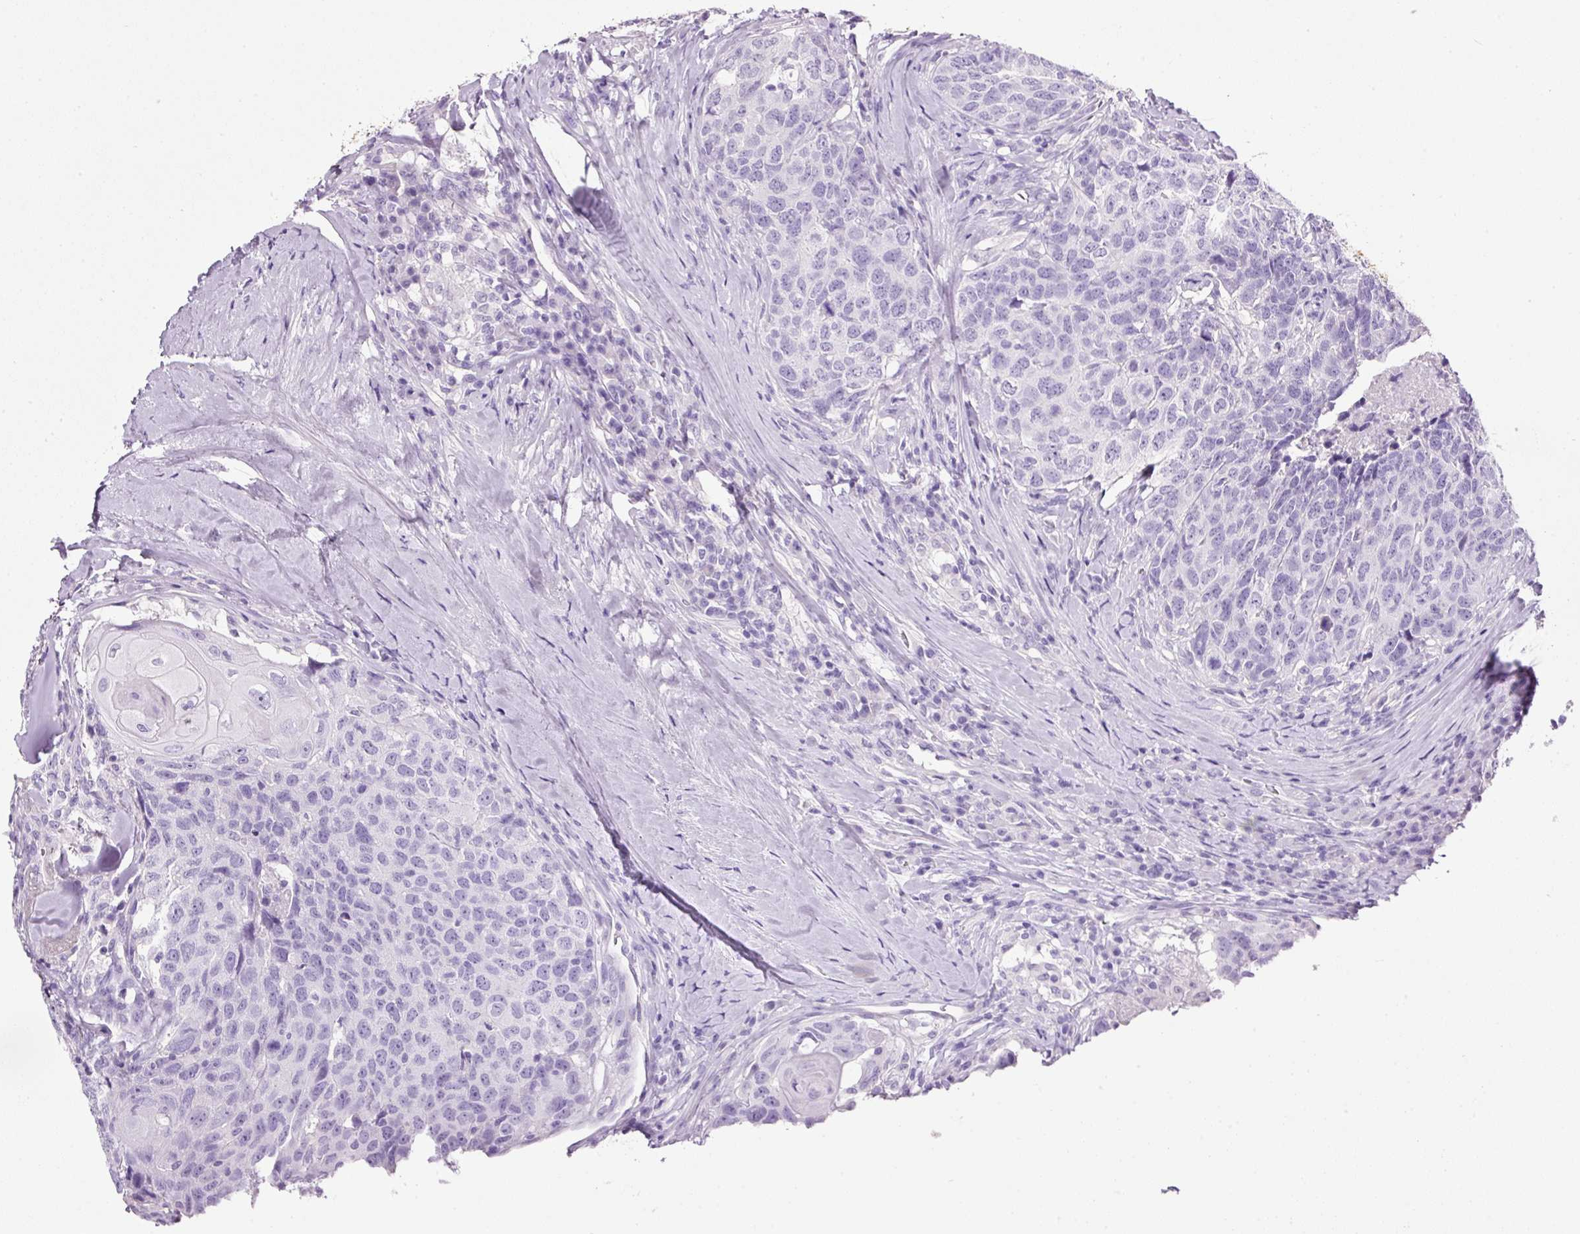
{"staining": {"intensity": "negative", "quantity": "none", "location": "none"}, "tissue": "head and neck cancer", "cell_type": "Tumor cells", "image_type": "cancer", "snomed": [{"axis": "morphology", "description": "Squamous cell carcinoma, NOS"}, {"axis": "topography", "description": "Head-Neck"}], "caption": "An IHC micrograph of squamous cell carcinoma (head and neck) is shown. There is no staining in tumor cells of squamous cell carcinoma (head and neck).", "gene": "BSND", "patient": {"sex": "male", "age": 66}}